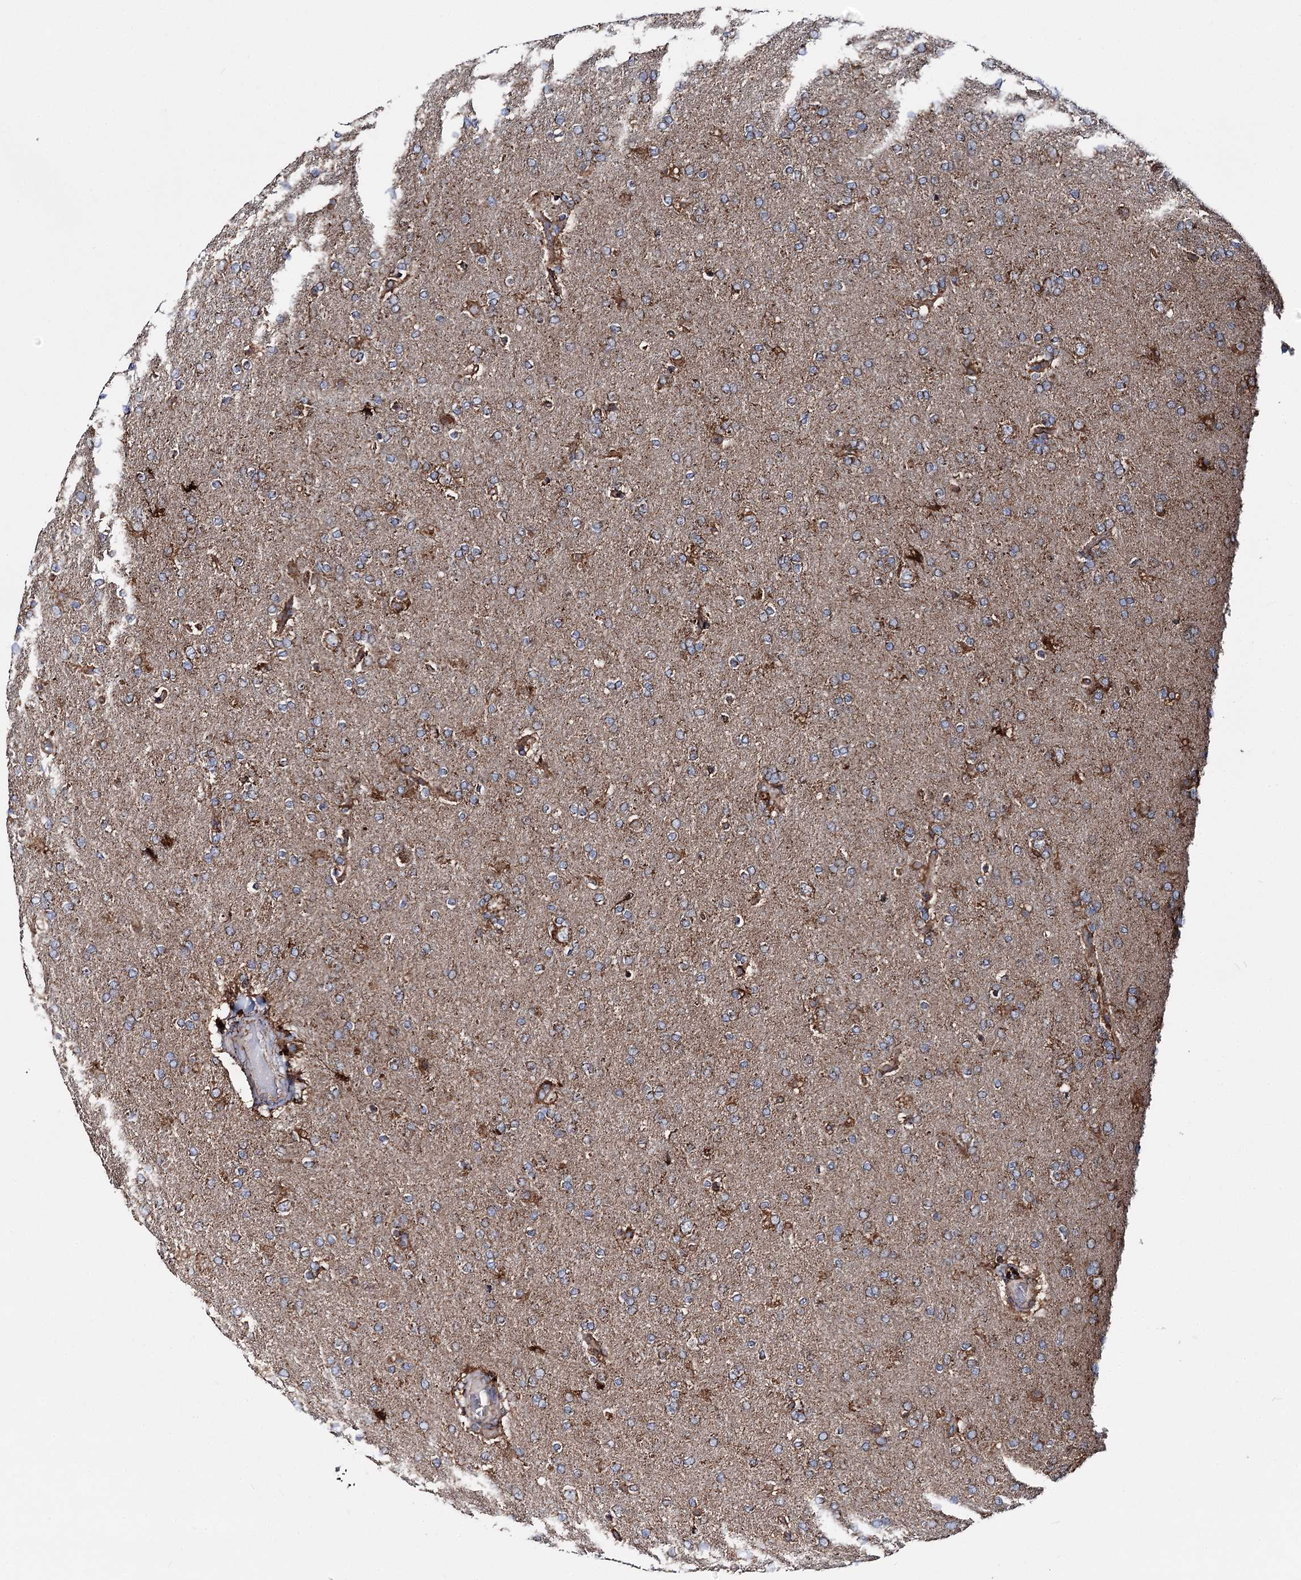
{"staining": {"intensity": "moderate", "quantity": "<25%", "location": "cytoplasmic/membranous"}, "tissue": "glioma", "cell_type": "Tumor cells", "image_type": "cancer", "snomed": [{"axis": "morphology", "description": "Glioma, malignant, High grade"}, {"axis": "topography", "description": "Brain"}], "caption": "Human glioma stained with a protein marker shows moderate staining in tumor cells.", "gene": "MSANTD2", "patient": {"sex": "male", "age": 72}}